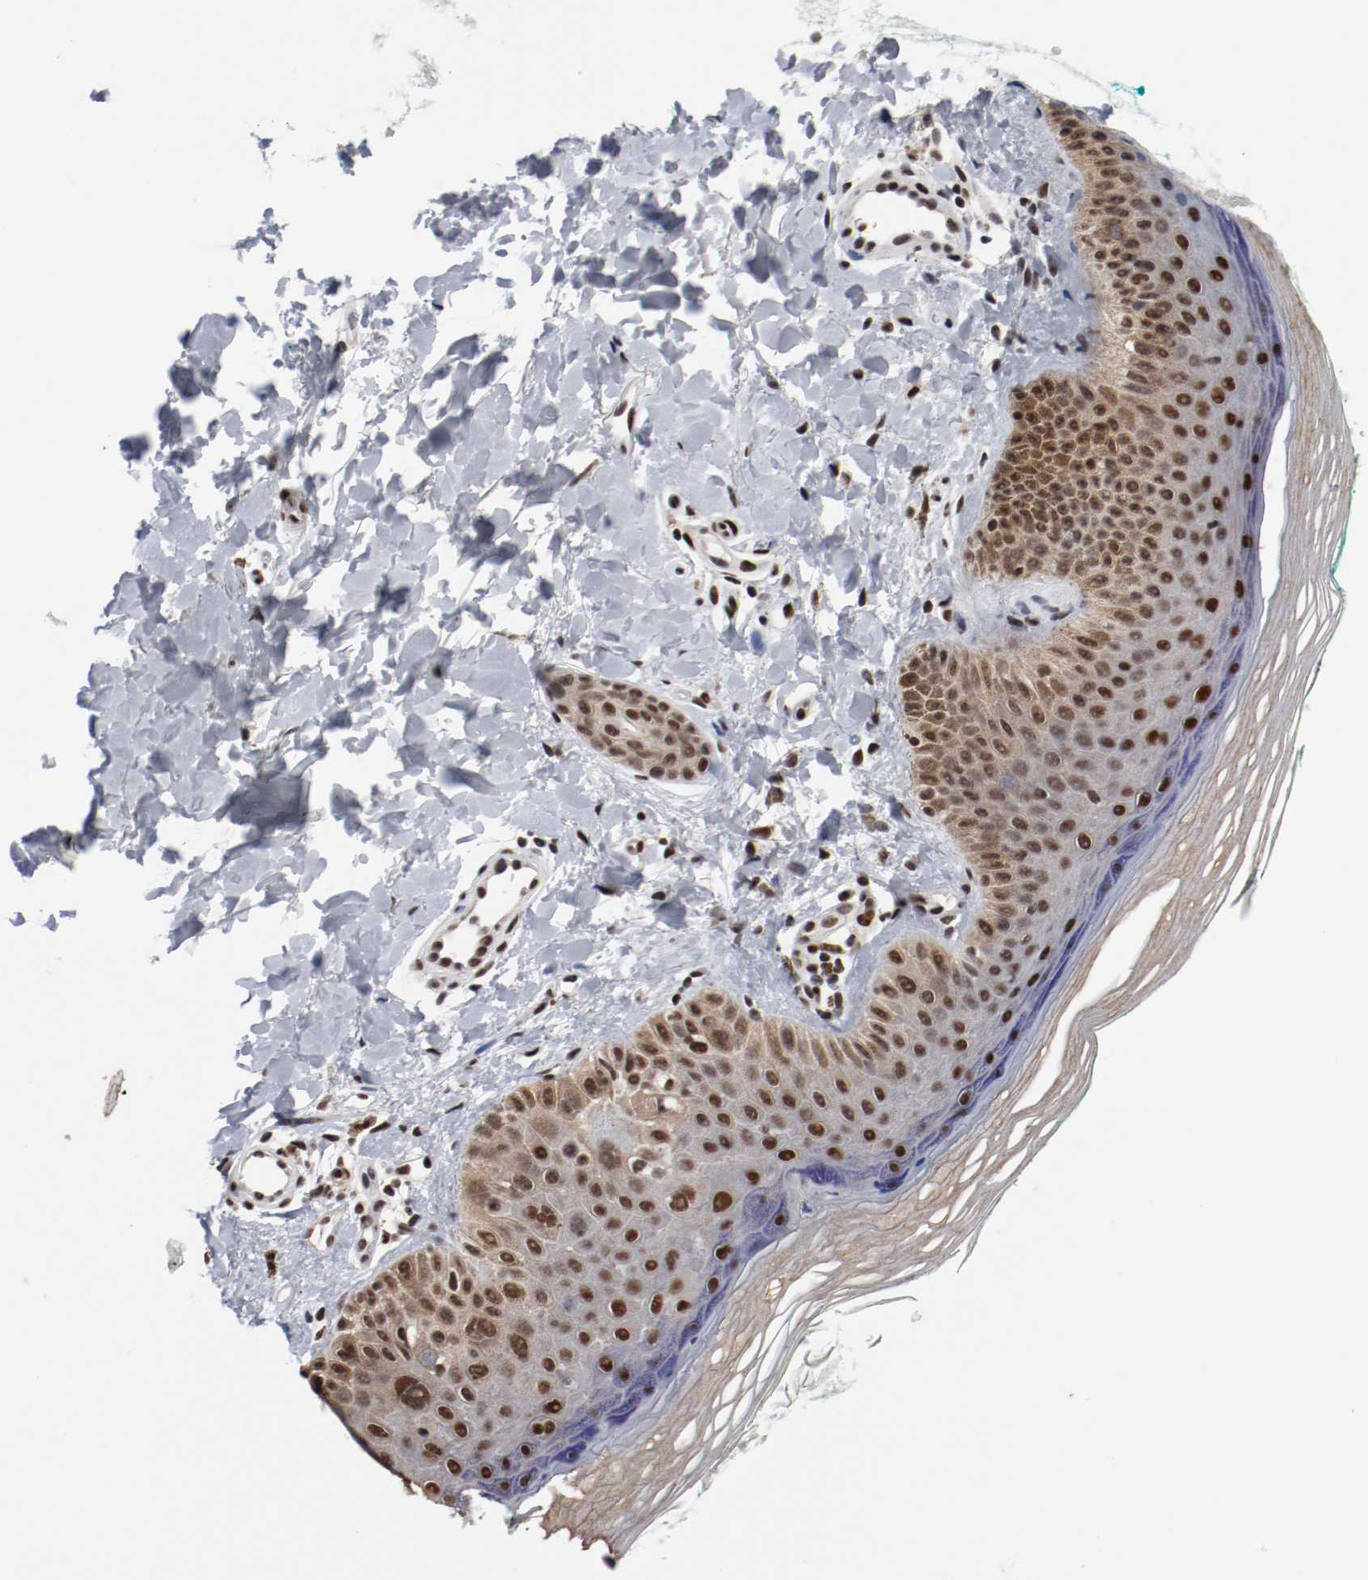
{"staining": {"intensity": "strong", "quantity": ">75%", "location": "nuclear"}, "tissue": "skin", "cell_type": "Fibroblasts", "image_type": "normal", "snomed": [{"axis": "morphology", "description": "Normal tissue, NOS"}, {"axis": "topography", "description": "Skin"}], "caption": "There is high levels of strong nuclear staining in fibroblasts of normal skin, as demonstrated by immunohistochemical staining (brown color).", "gene": "MEF2D", "patient": {"sex": "male", "age": 26}}